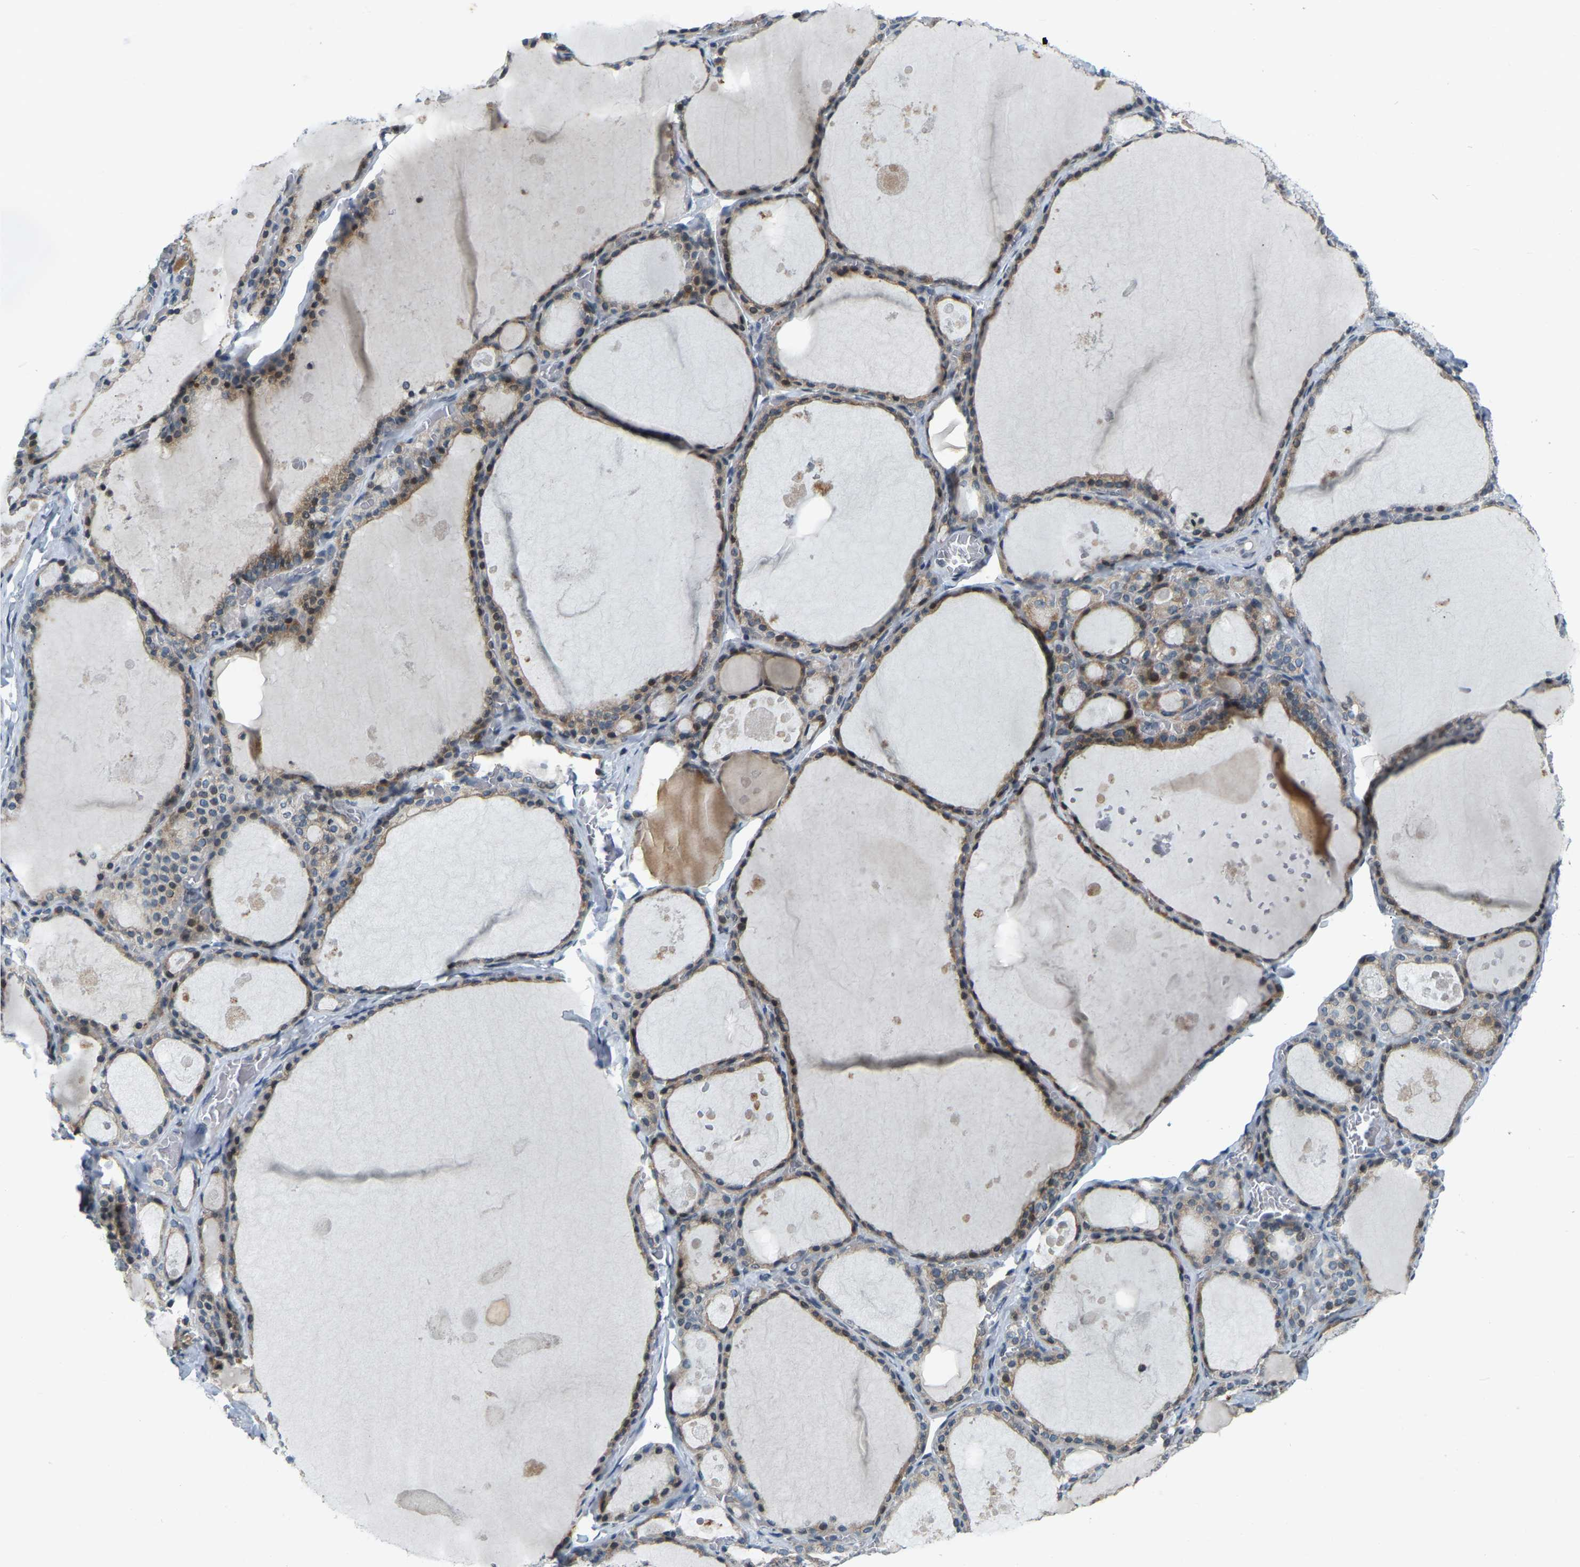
{"staining": {"intensity": "moderate", "quantity": ">75%", "location": "cytoplasmic/membranous"}, "tissue": "thyroid gland", "cell_type": "Glandular cells", "image_type": "normal", "snomed": [{"axis": "morphology", "description": "Normal tissue, NOS"}, {"axis": "topography", "description": "Thyroid gland"}], "caption": "Thyroid gland stained with IHC shows moderate cytoplasmic/membranous staining in approximately >75% of glandular cells. Using DAB (brown) and hematoxylin (blue) stains, captured at high magnification using brightfield microscopy.", "gene": "ENSG00000283765", "patient": {"sex": "male", "age": 56}}